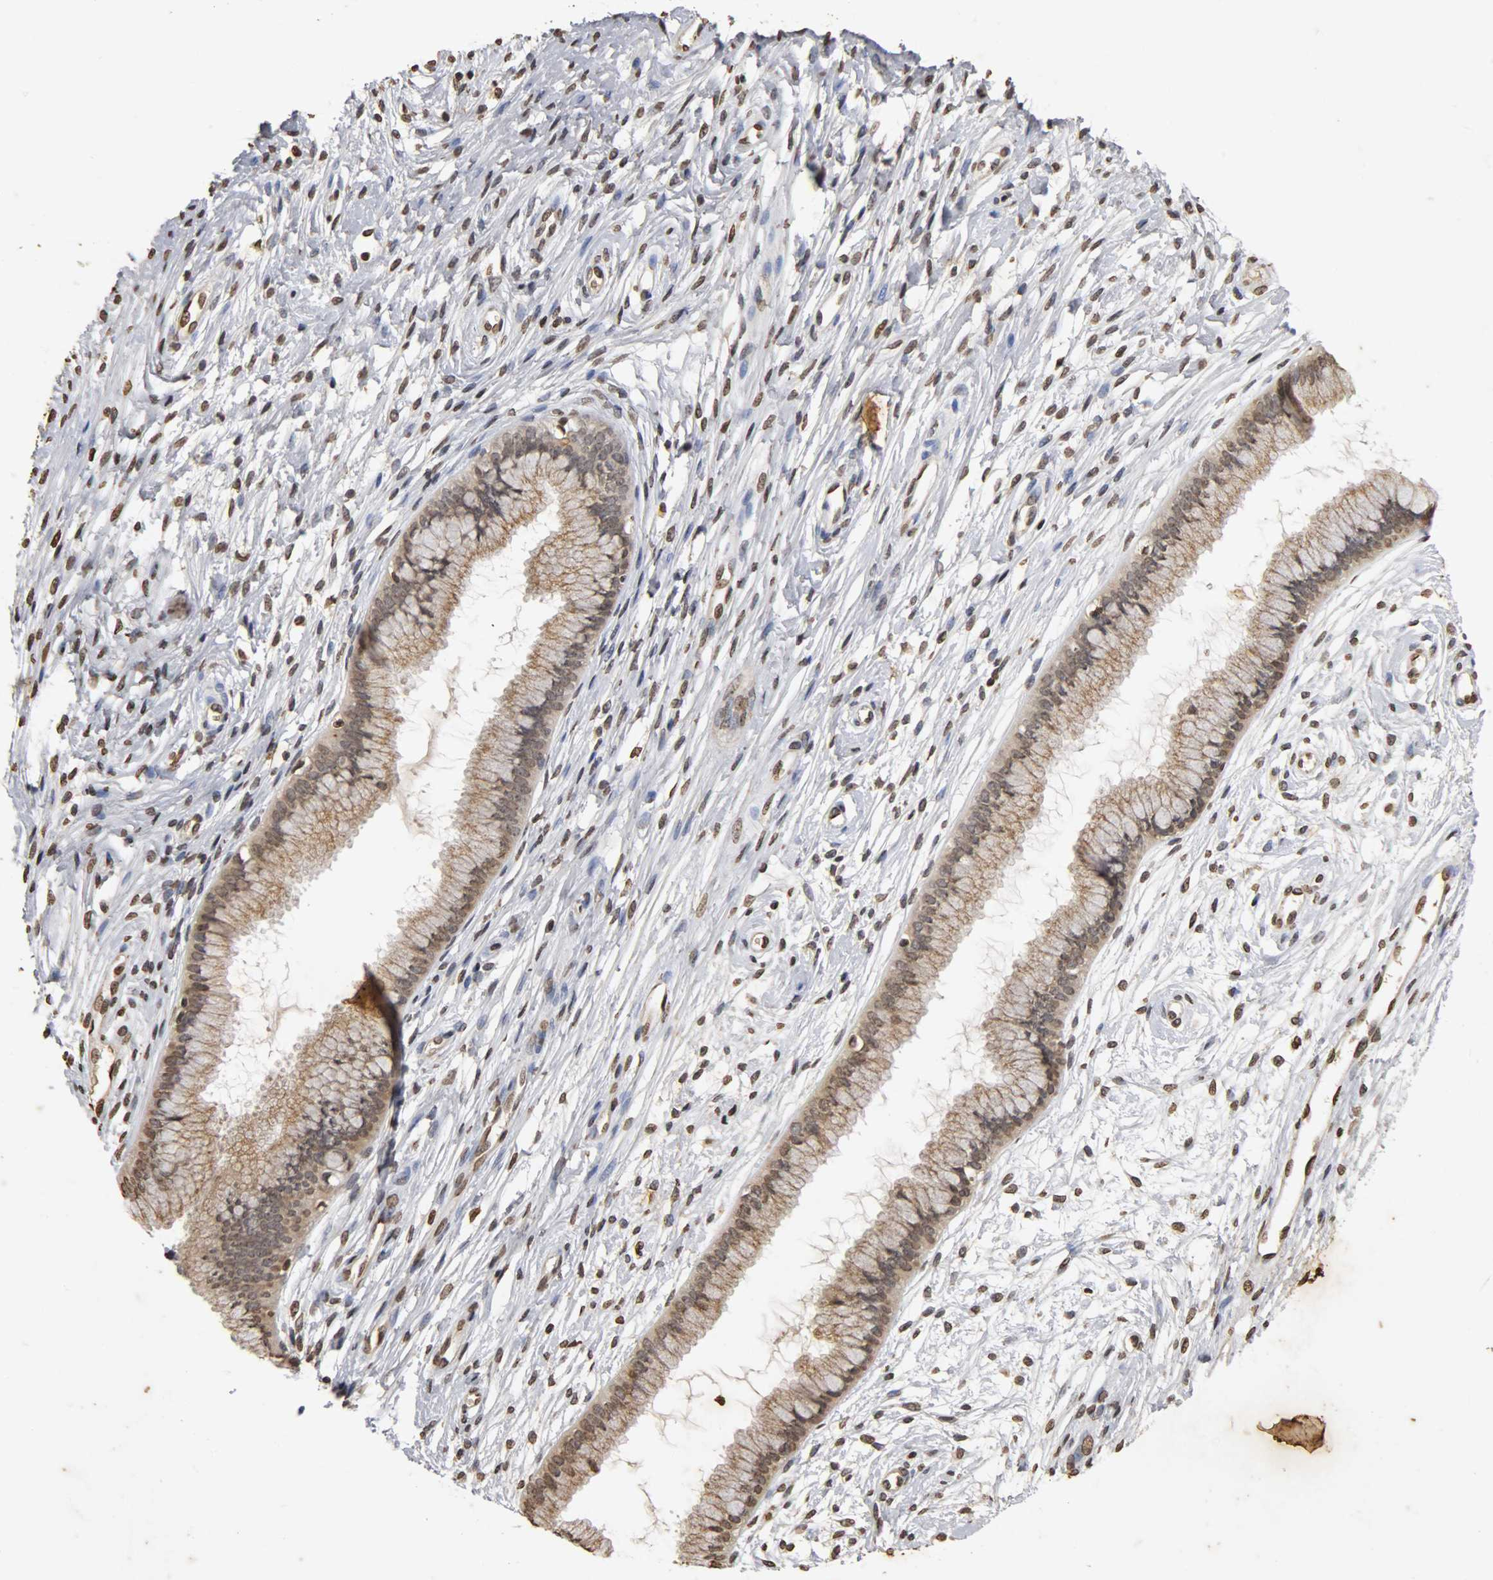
{"staining": {"intensity": "weak", "quantity": "25%-75%", "location": "cytoplasmic/membranous,nuclear"}, "tissue": "cervix", "cell_type": "Glandular cells", "image_type": "normal", "snomed": [{"axis": "morphology", "description": "Normal tissue, NOS"}, {"axis": "topography", "description": "Cervix"}], "caption": "This micrograph reveals IHC staining of unremarkable human cervix, with low weak cytoplasmic/membranous,nuclear staining in approximately 25%-75% of glandular cells.", "gene": "ERCC2", "patient": {"sex": "female", "age": 39}}